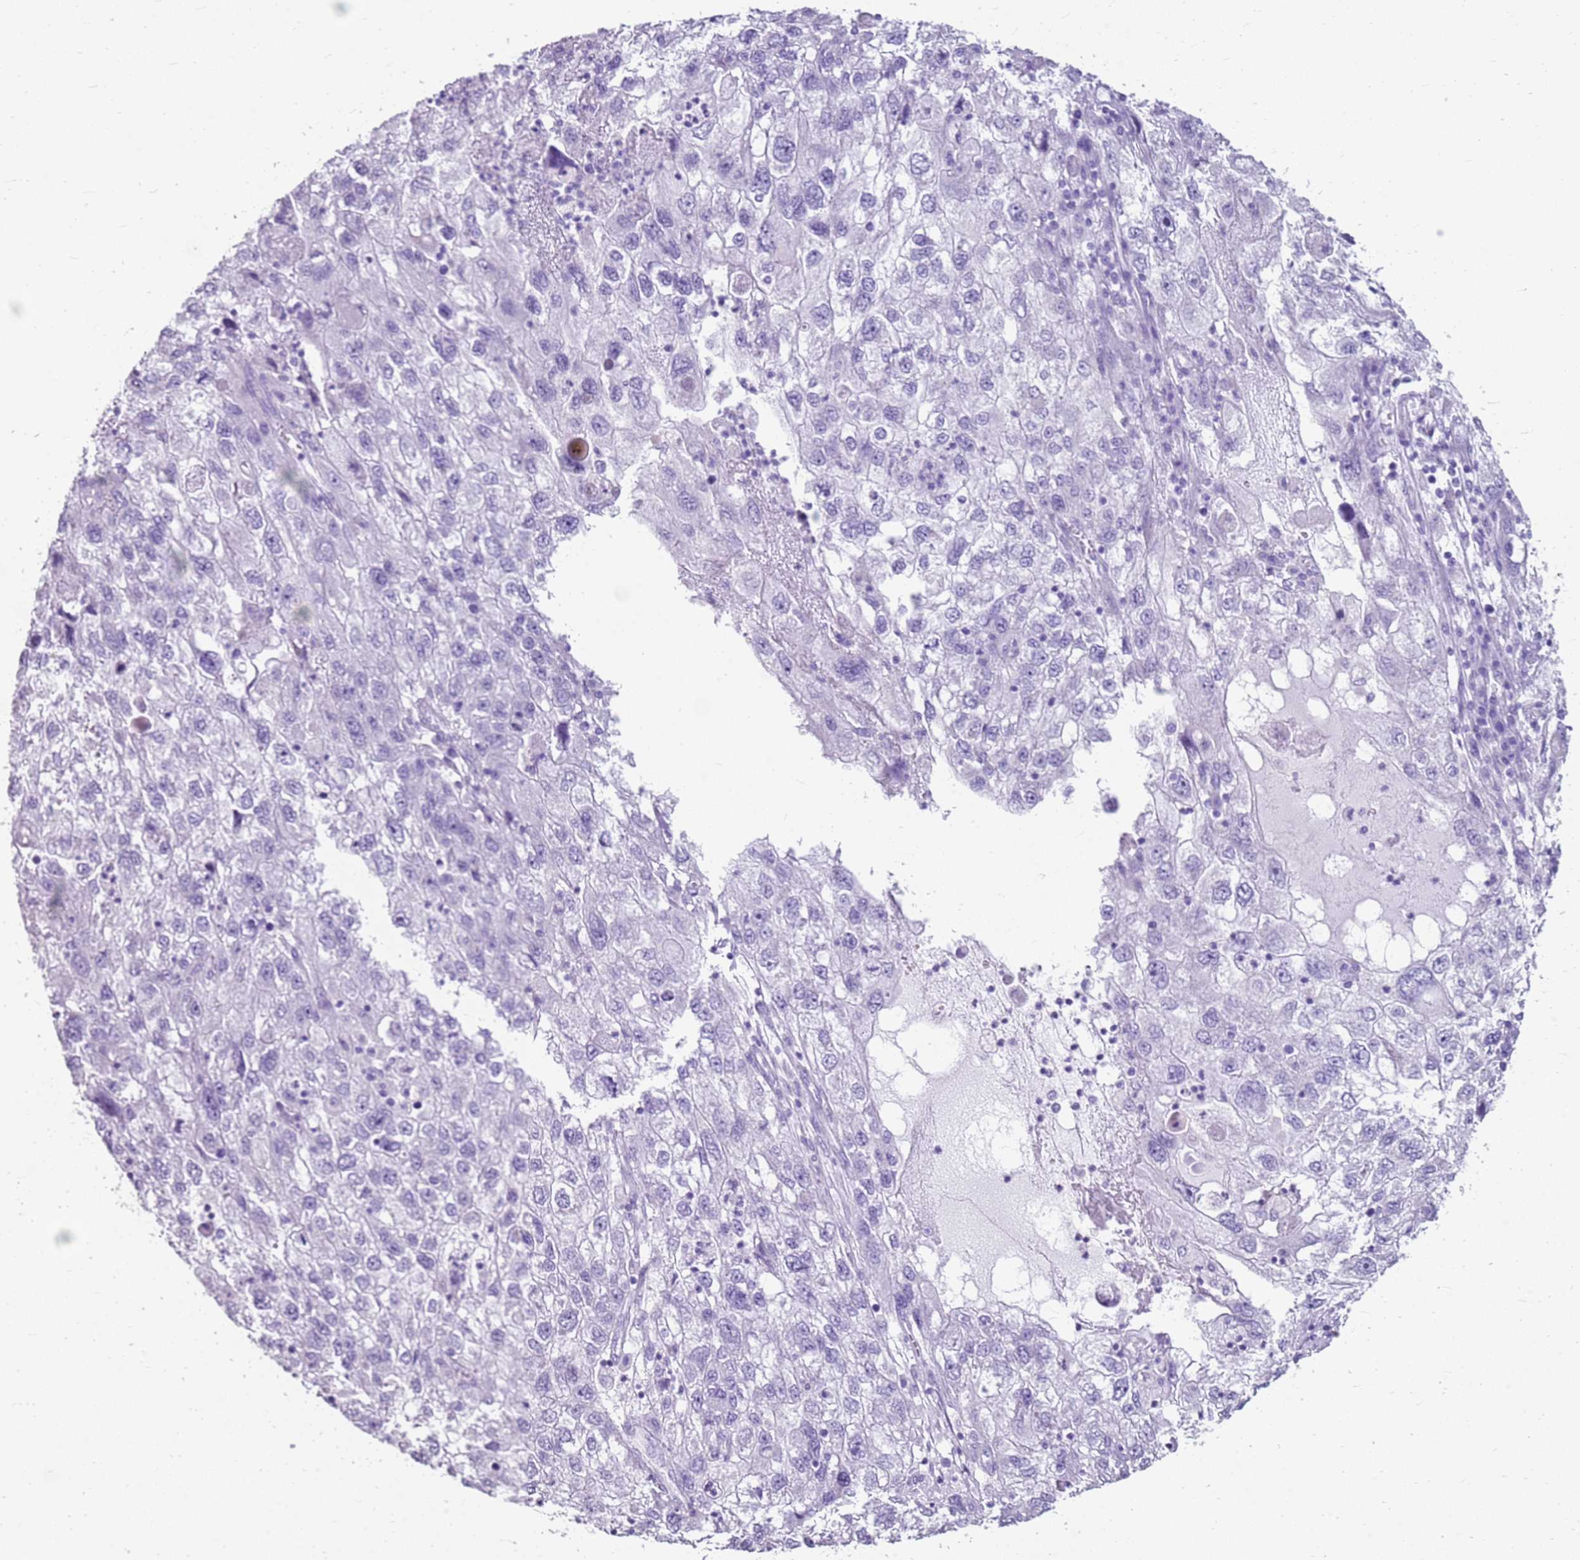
{"staining": {"intensity": "negative", "quantity": "none", "location": "none"}, "tissue": "endometrial cancer", "cell_type": "Tumor cells", "image_type": "cancer", "snomed": [{"axis": "morphology", "description": "Adenocarcinoma, NOS"}, {"axis": "topography", "description": "Endometrium"}], "caption": "There is no significant expression in tumor cells of adenocarcinoma (endometrial). Brightfield microscopy of immunohistochemistry (IHC) stained with DAB (brown) and hematoxylin (blue), captured at high magnification.", "gene": "CA8", "patient": {"sex": "female", "age": 49}}